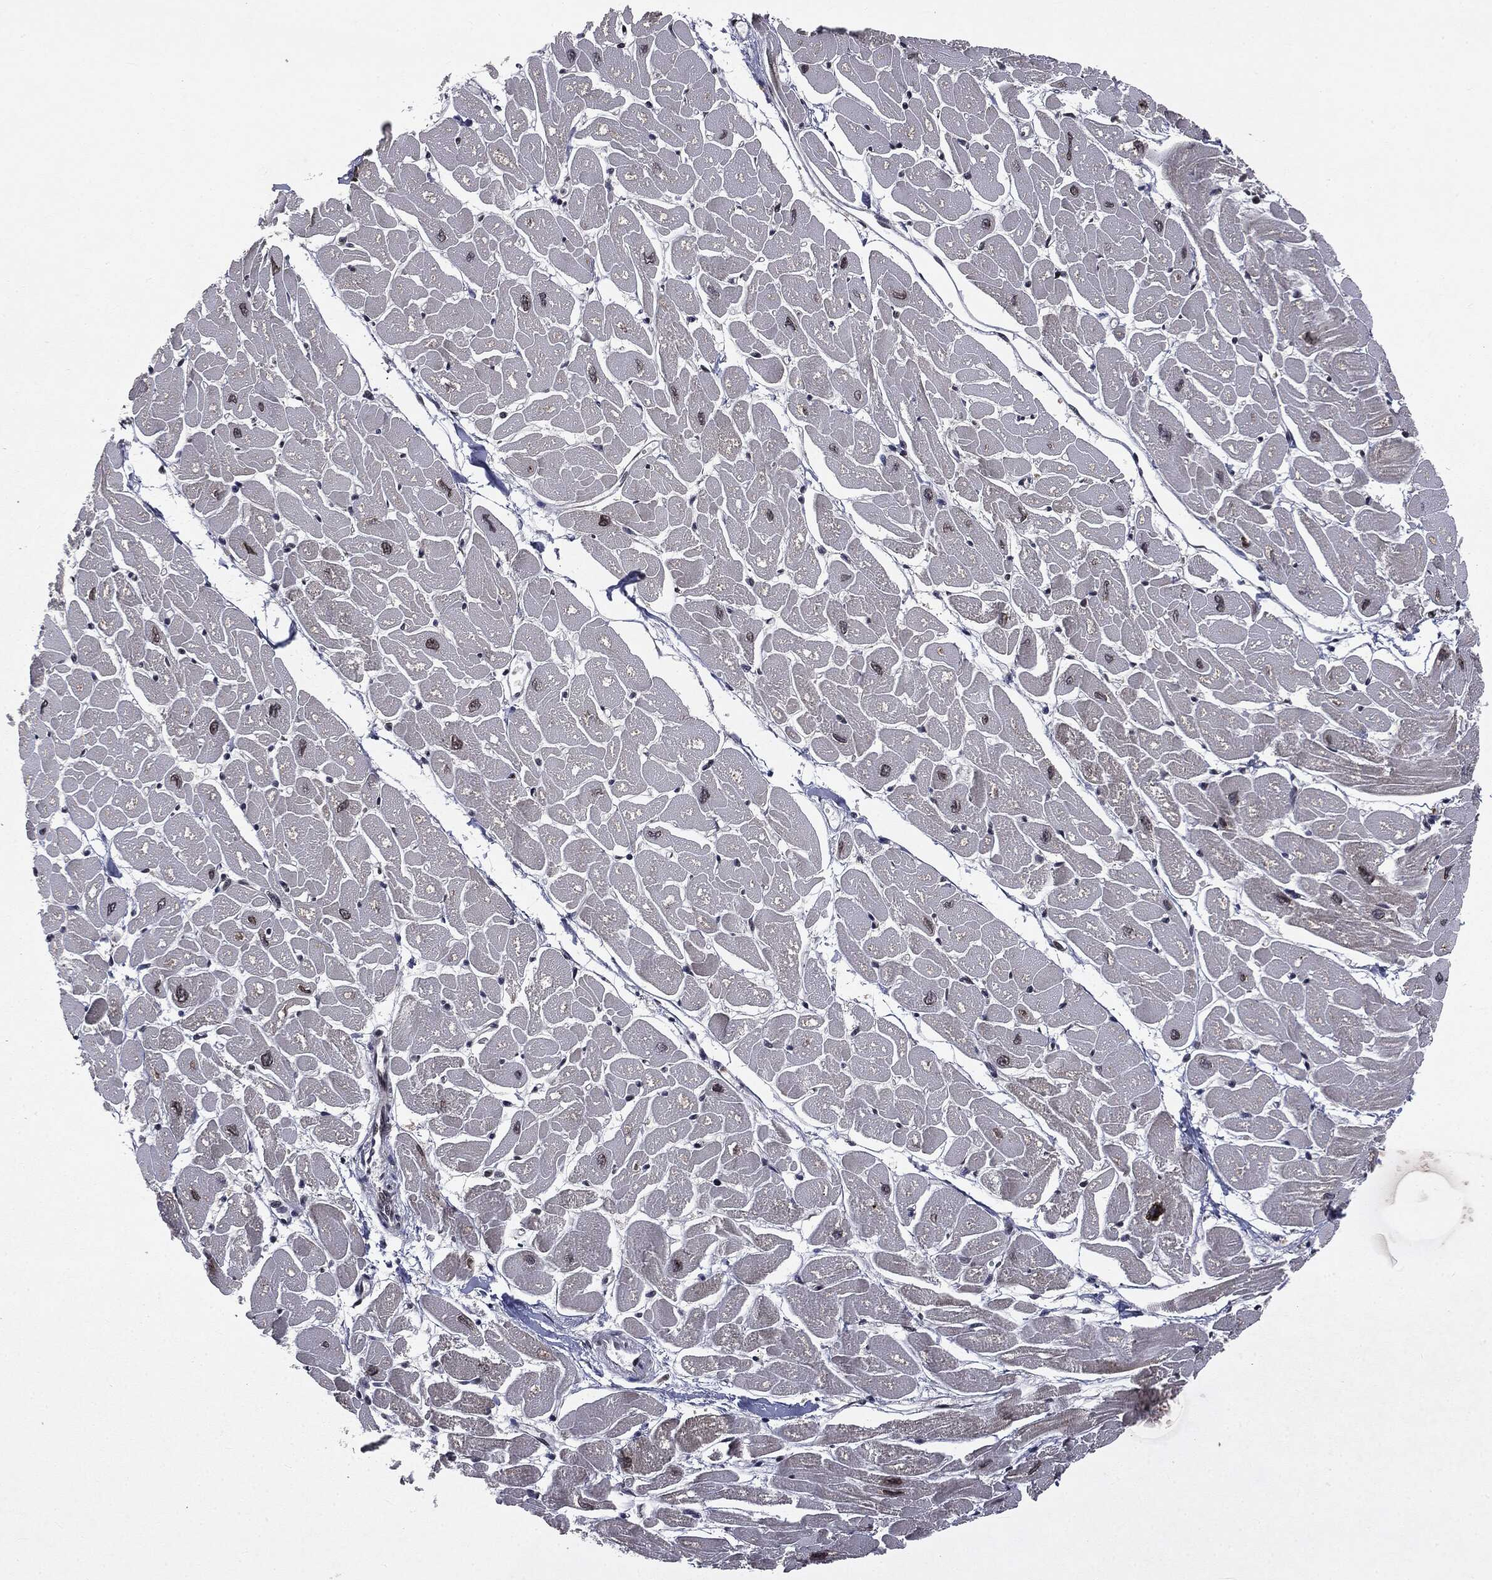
{"staining": {"intensity": "moderate", "quantity": "25%-75%", "location": "cytoplasmic/membranous"}, "tissue": "heart muscle", "cell_type": "Cardiomyocytes", "image_type": "normal", "snomed": [{"axis": "morphology", "description": "Normal tissue, NOS"}, {"axis": "topography", "description": "Heart"}], "caption": "A medium amount of moderate cytoplasmic/membranous staining is identified in approximately 25%-75% of cardiomyocytes in benign heart muscle.", "gene": "STAU2", "patient": {"sex": "male", "age": 57}}